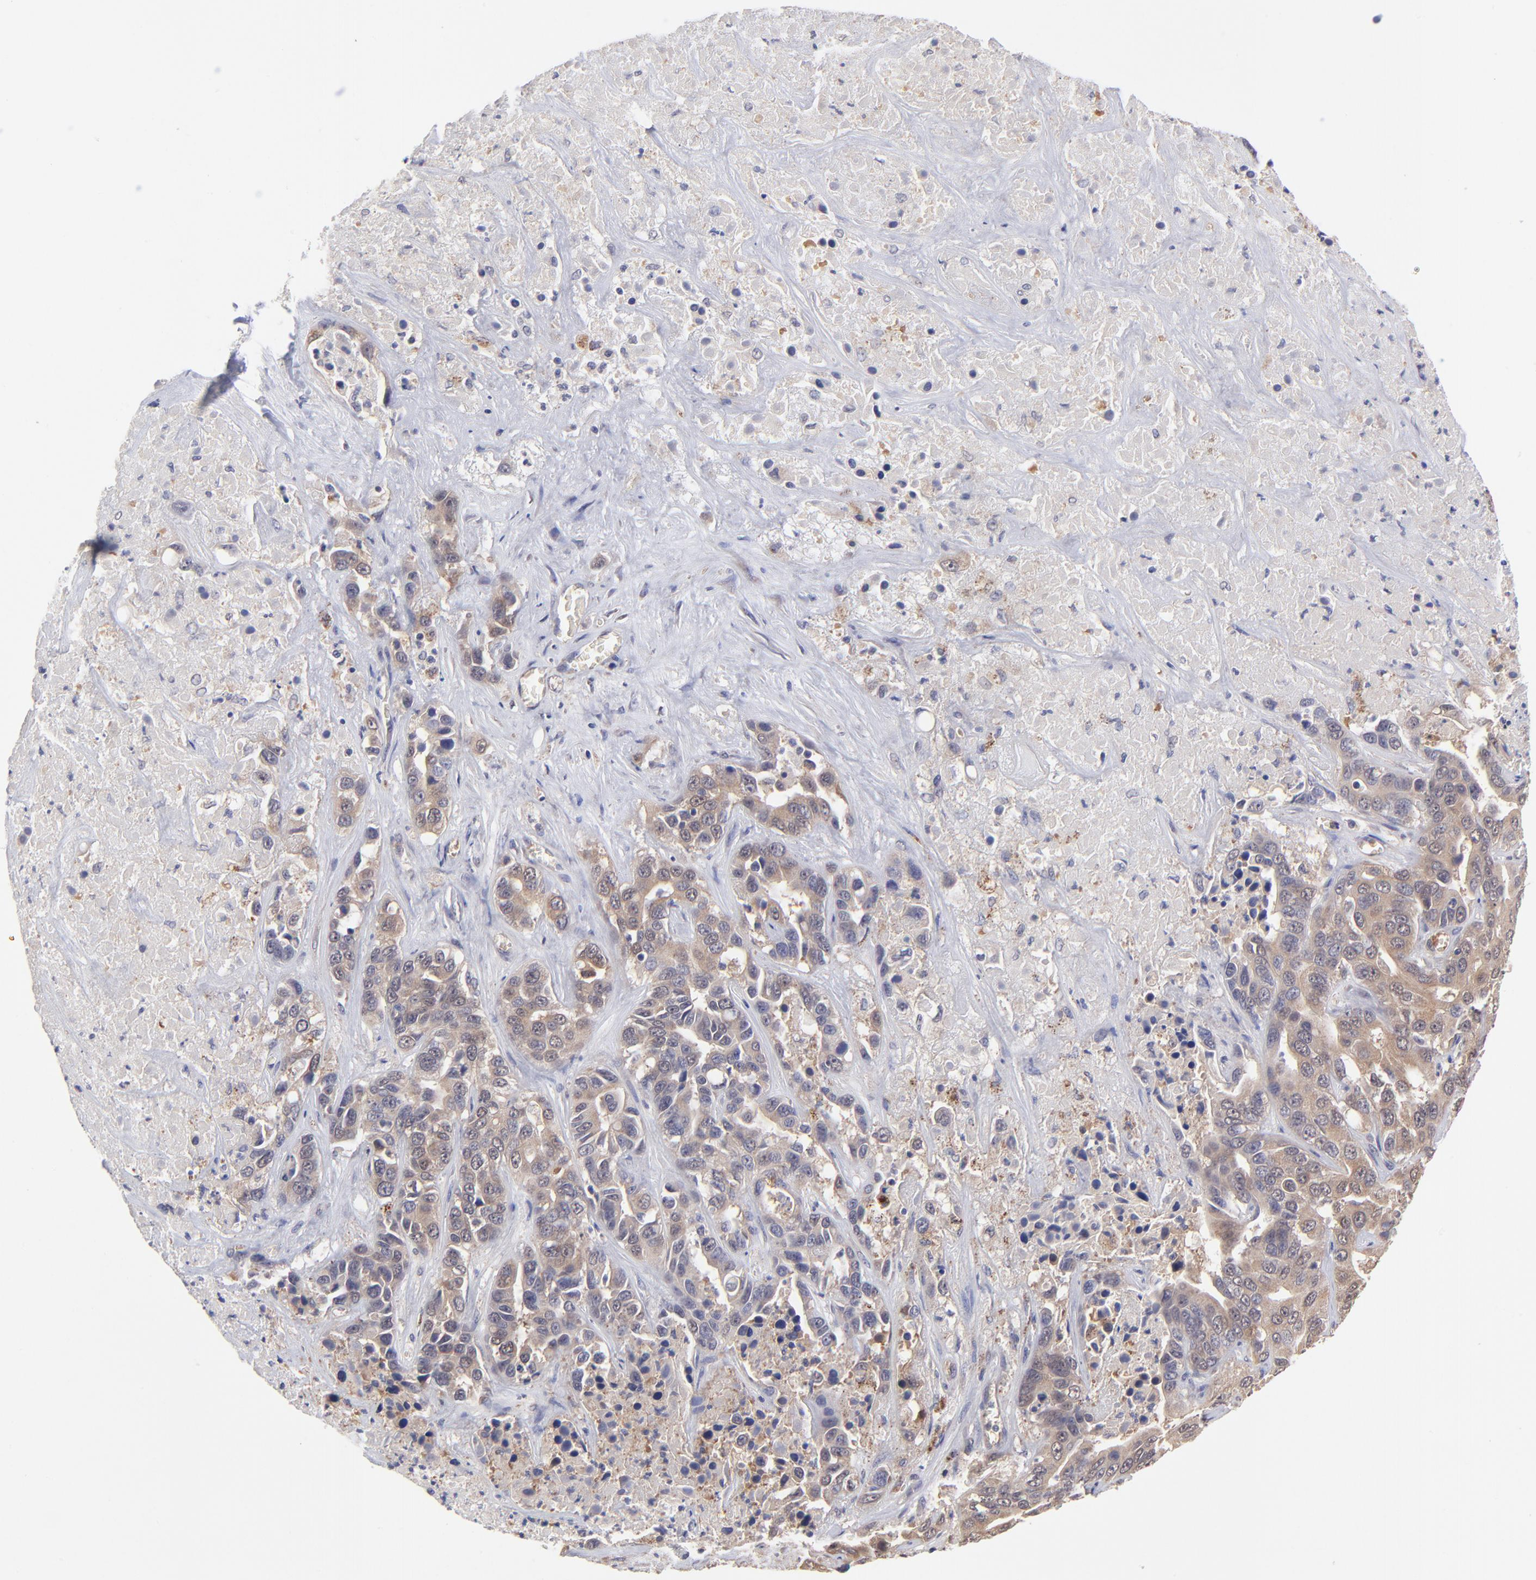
{"staining": {"intensity": "moderate", "quantity": ">75%", "location": "cytoplasmic/membranous"}, "tissue": "liver cancer", "cell_type": "Tumor cells", "image_type": "cancer", "snomed": [{"axis": "morphology", "description": "Cholangiocarcinoma"}, {"axis": "topography", "description": "Liver"}], "caption": "Tumor cells reveal medium levels of moderate cytoplasmic/membranous positivity in approximately >75% of cells in human liver cancer.", "gene": "UBE2H", "patient": {"sex": "female", "age": 52}}